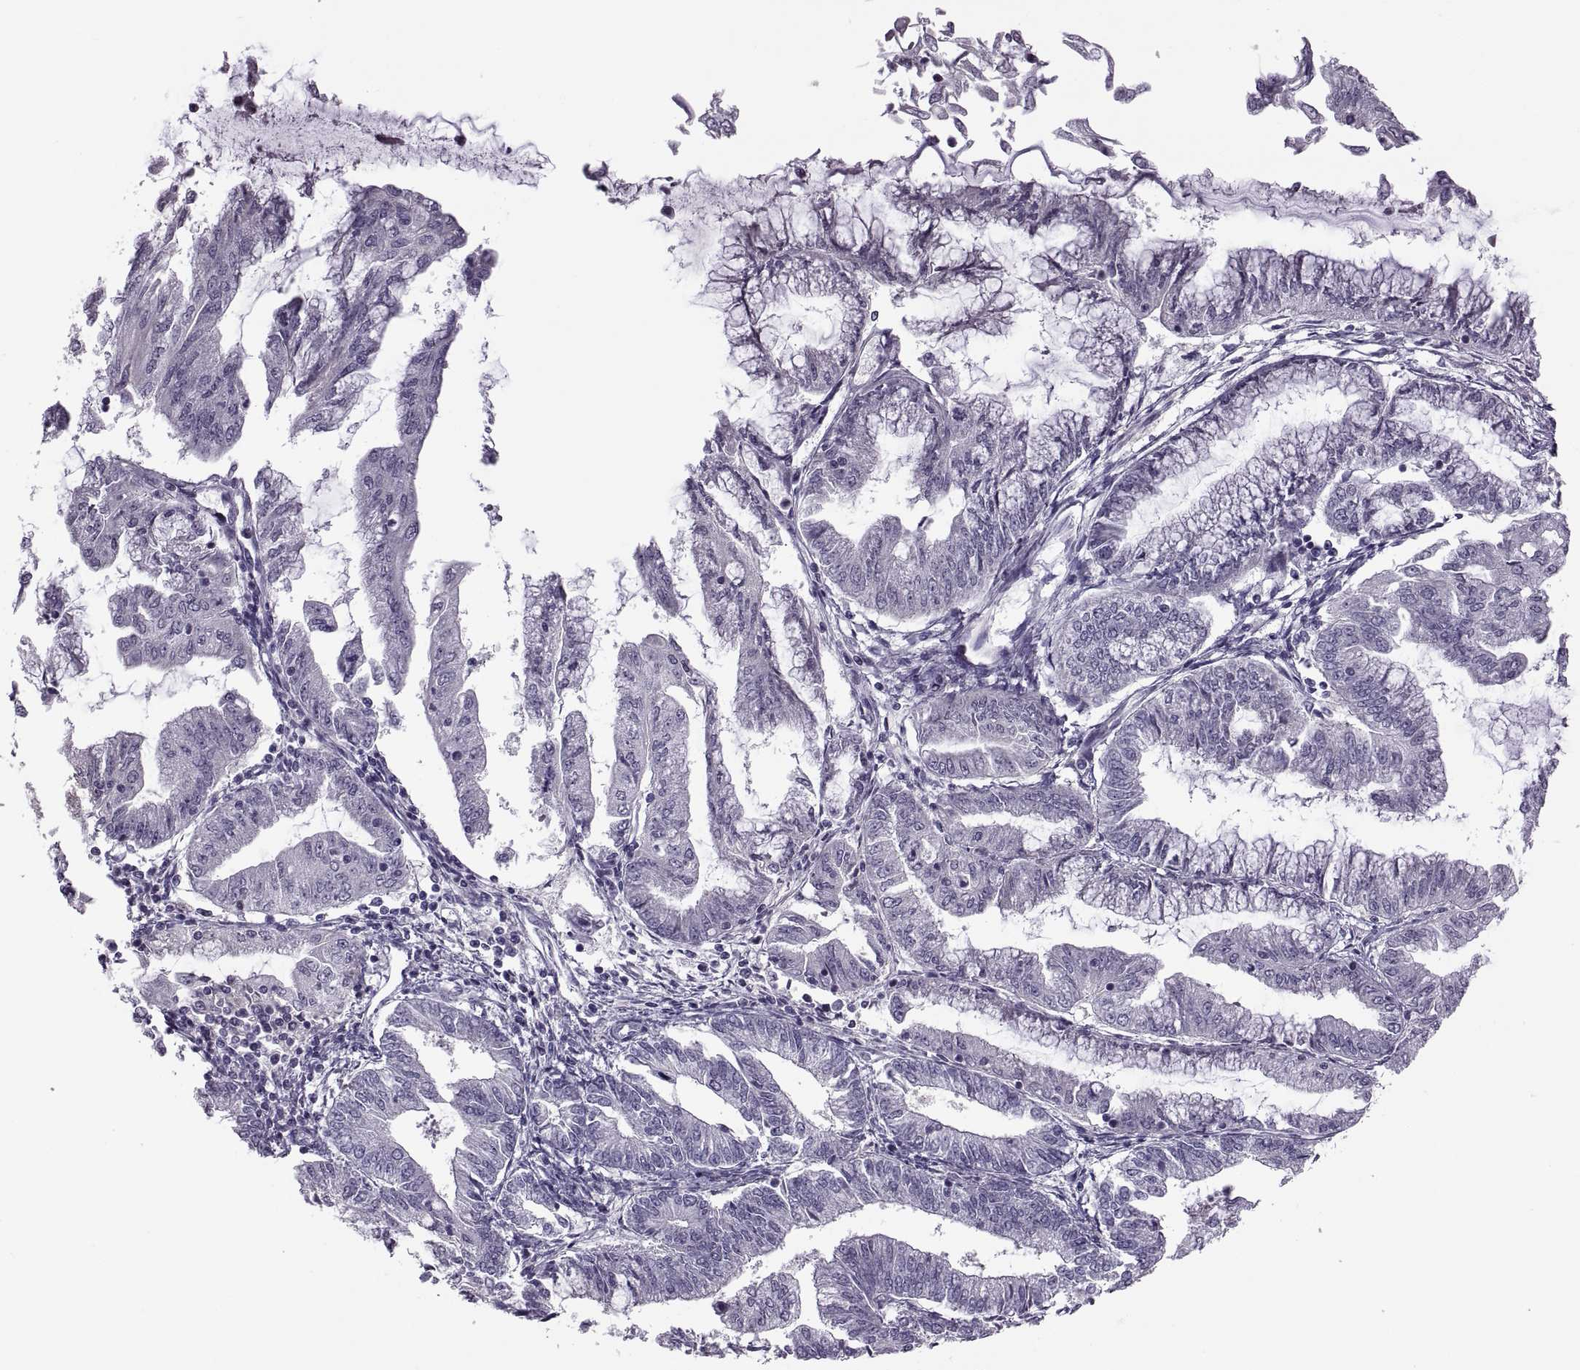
{"staining": {"intensity": "negative", "quantity": "none", "location": "none"}, "tissue": "endometrial cancer", "cell_type": "Tumor cells", "image_type": "cancer", "snomed": [{"axis": "morphology", "description": "Adenocarcinoma, NOS"}, {"axis": "topography", "description": "Endometrium"}], "caption": "High magnification brightfield microscopy of adenocarcinoma (endometrial) stained with DAB (brown) and counterstained with hematoxylin (blue): tumor cells show no significant positivity.", "gene": "RSPH6A", "patient": {"sex": "female", "age": 55}}